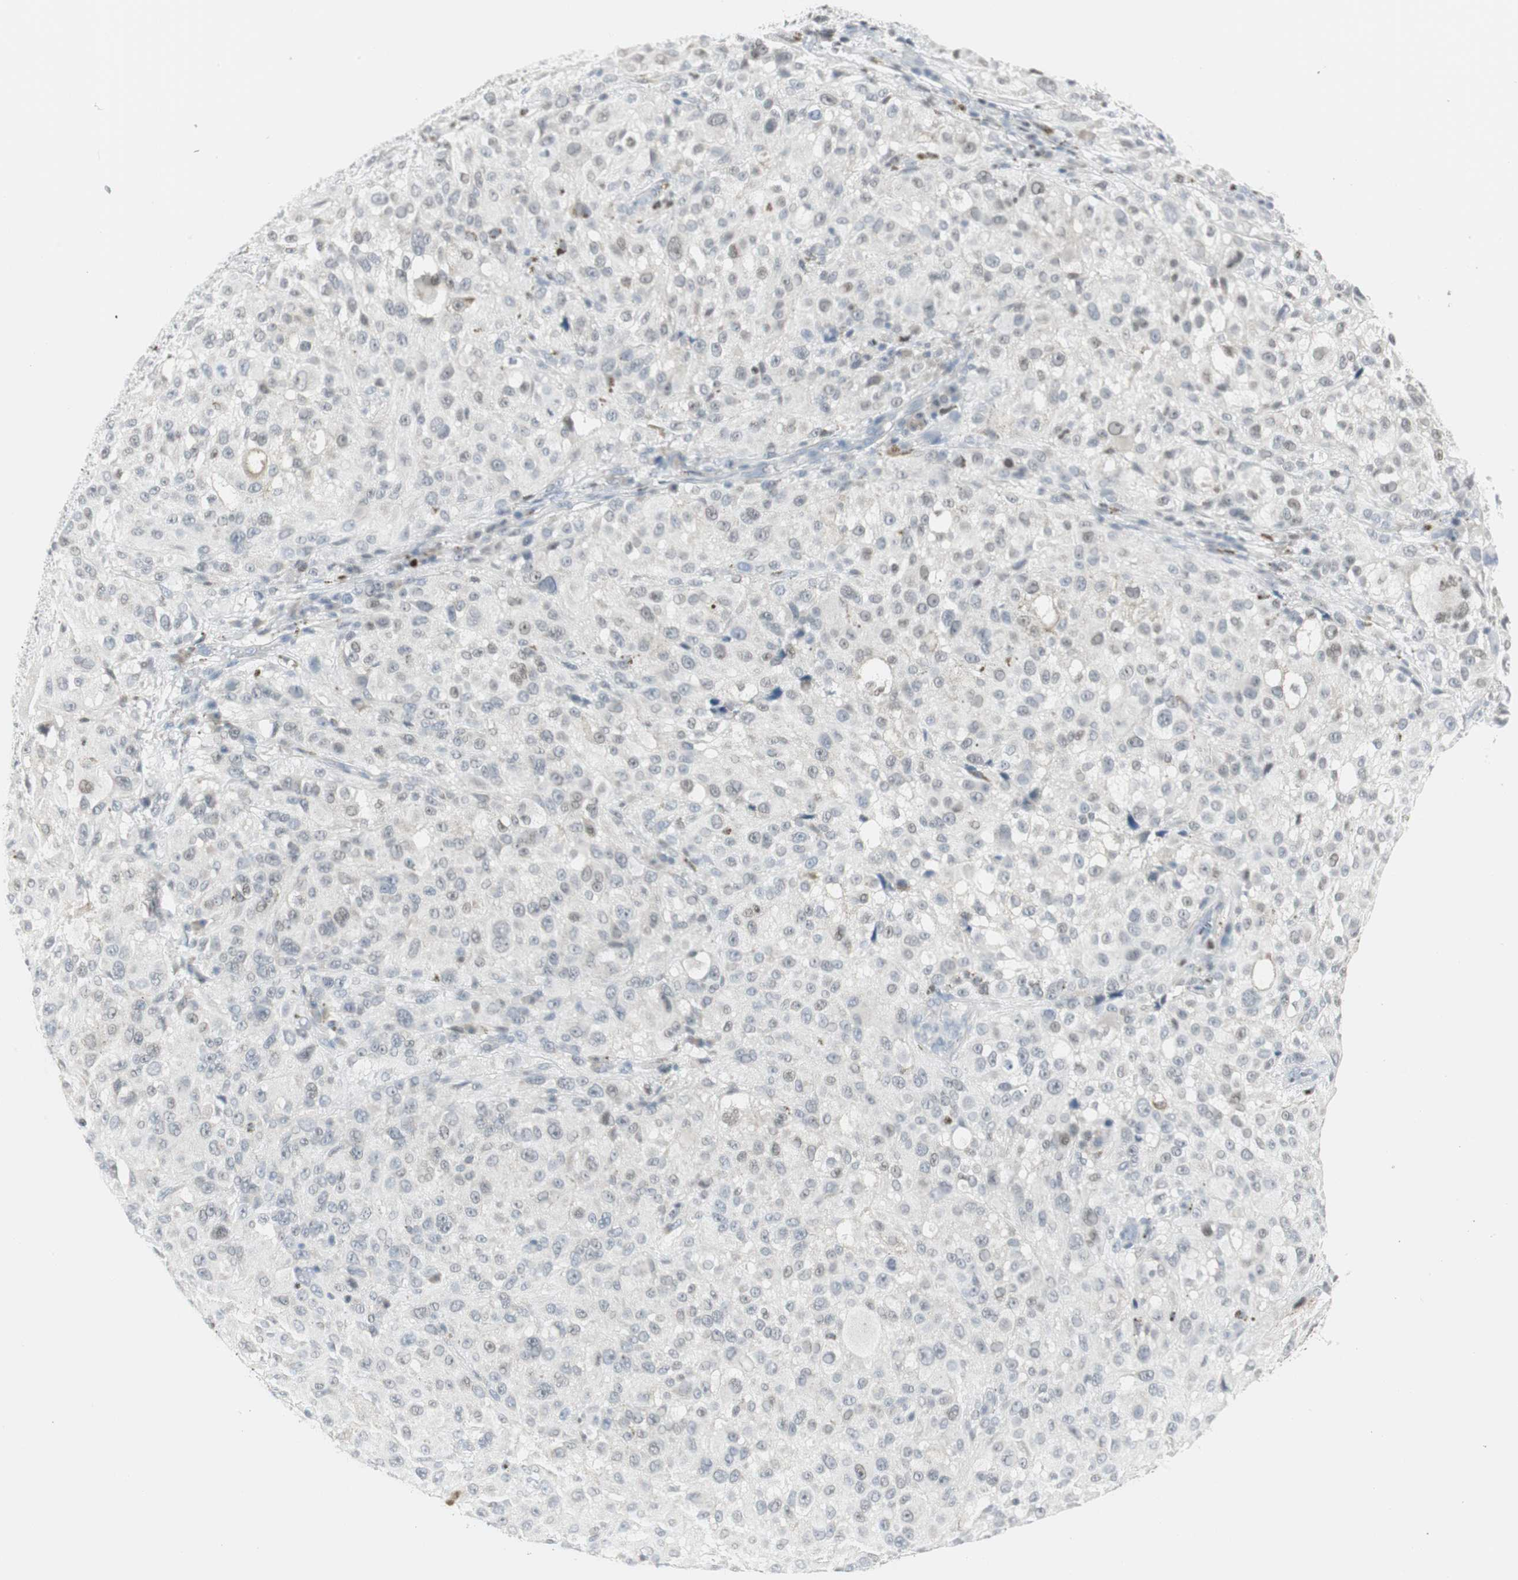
{"staining": {"intensity": "moderate", "quantity": "<25%", "location": "nuclear"}, "tissue": "melanoma", "cell_type": "Tumor cells", "image_type": "cancer", "snomed": [{"axis": "morphology", "description": "Necrosis, NOS"}, {"axis": "morphology", "description": "Malignant melanoma, NOS"}, {"axis": "topography", "description": "Skin"}], "caption": "Immunohistochemical staining of human malignant melanoma exhibits low levels of moderate nuclear protein staining in about <25% of tumor cells. Ihc stains the protein of interest in brown and the nuclei are stained blue.", "gene": "ZBTB7B", "patient": {"sex": "female", "age": 87}}